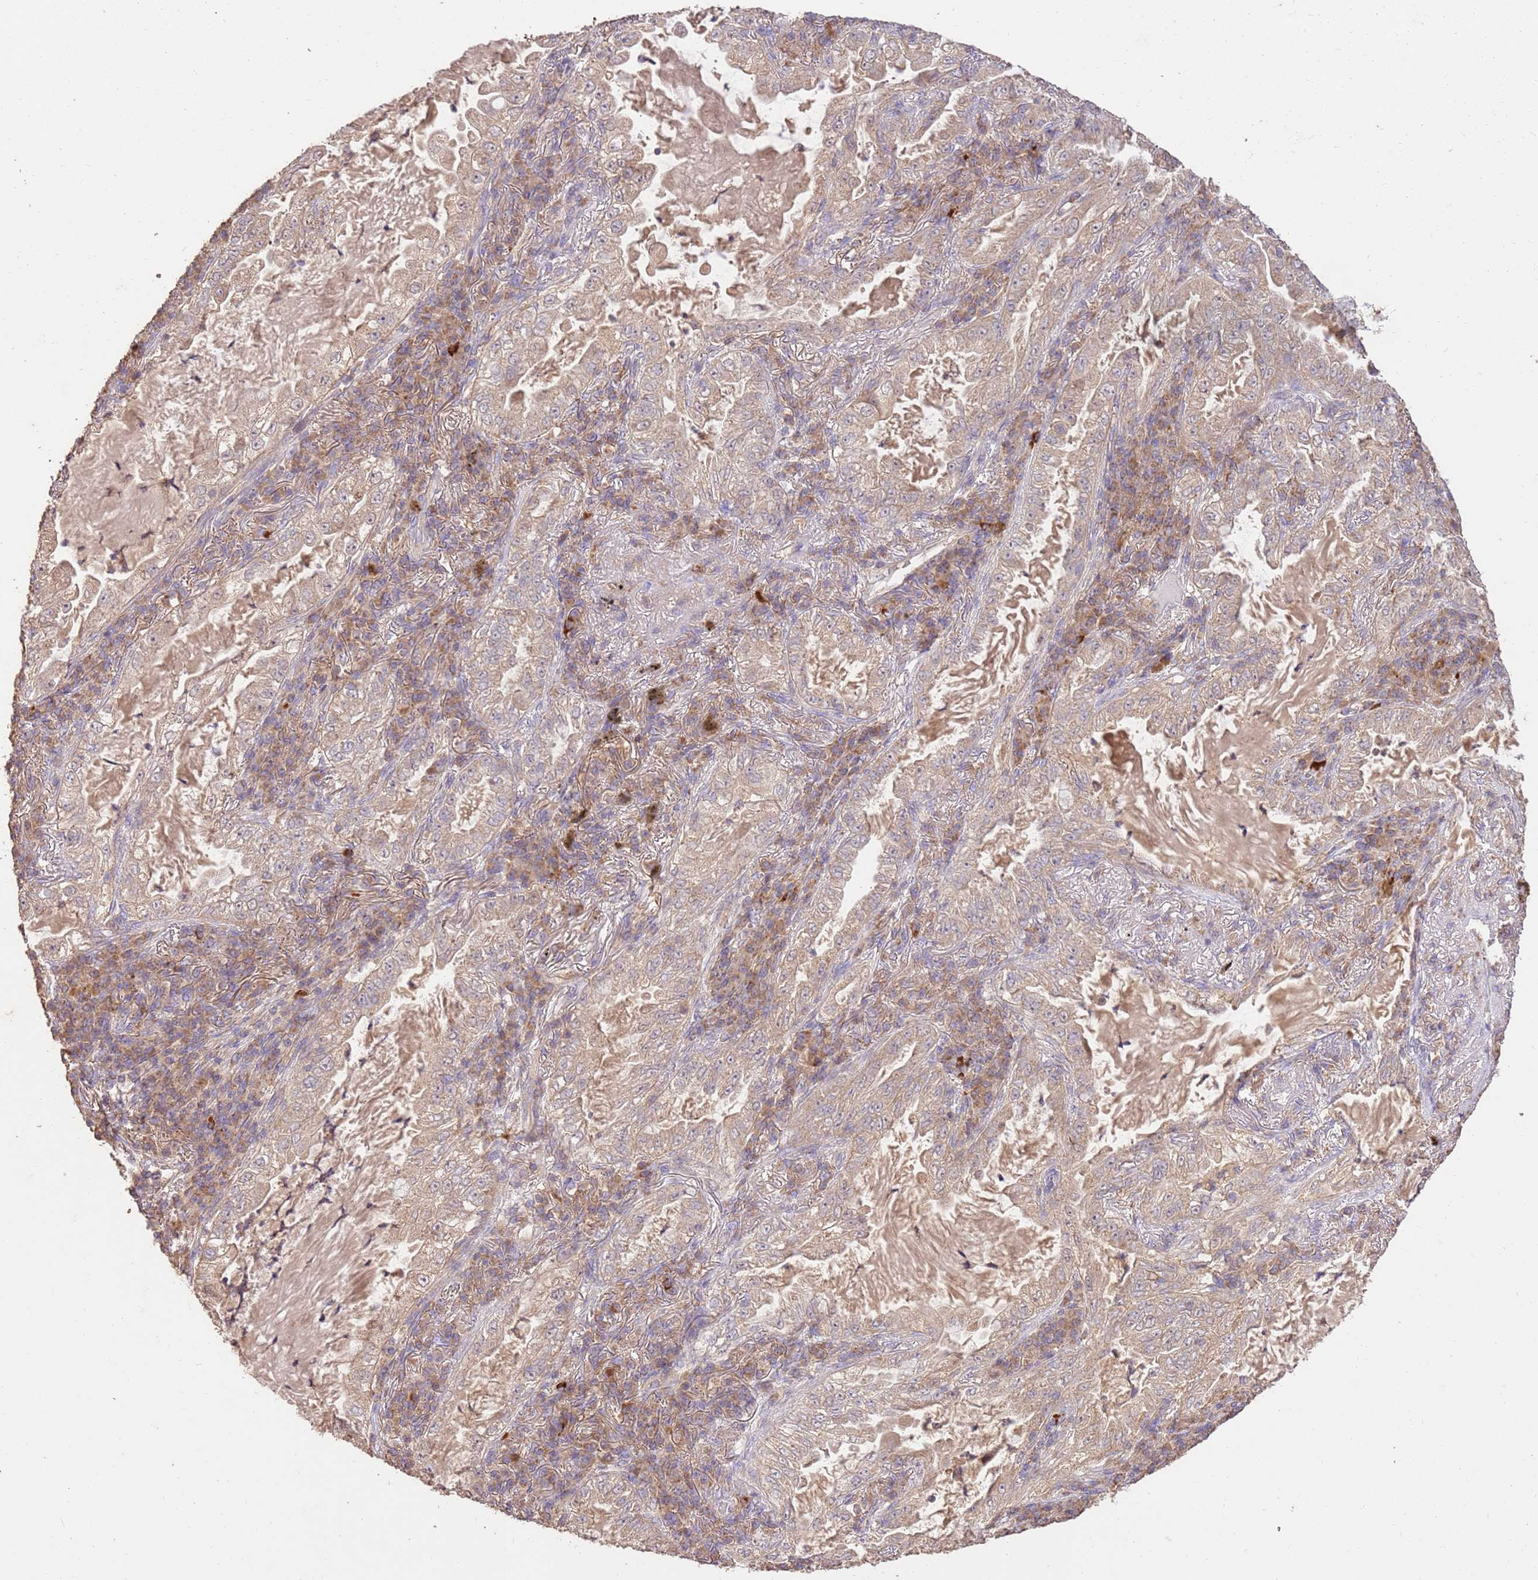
{"staining": {"intensity": "weak", "quantity": "25%-75%", "location": "cytoplasmic/membranous"}, "tissue": "lung cancer", "cell_type": "Tumor cells", "image_type": "cancer", "snomed": [{"axis": "morphology", "description": "Adenocarcinoma, NOS"}, {"axis": "topography", "description": "Lung"}], "caption": "Tumor cells display low levels of weak cytoplasmic/membranous expression in approximately 25%-75% of cells in human lung adenocarcinoma. The protein of interest is stained brown, and the nuclei are stained in blue (DAB (3,3'-diaminobenzidine) IHC with brightfield microscopy, high magnification).", "gene": "LRRC28", "patient": {"sex": "female", "age": 73}}